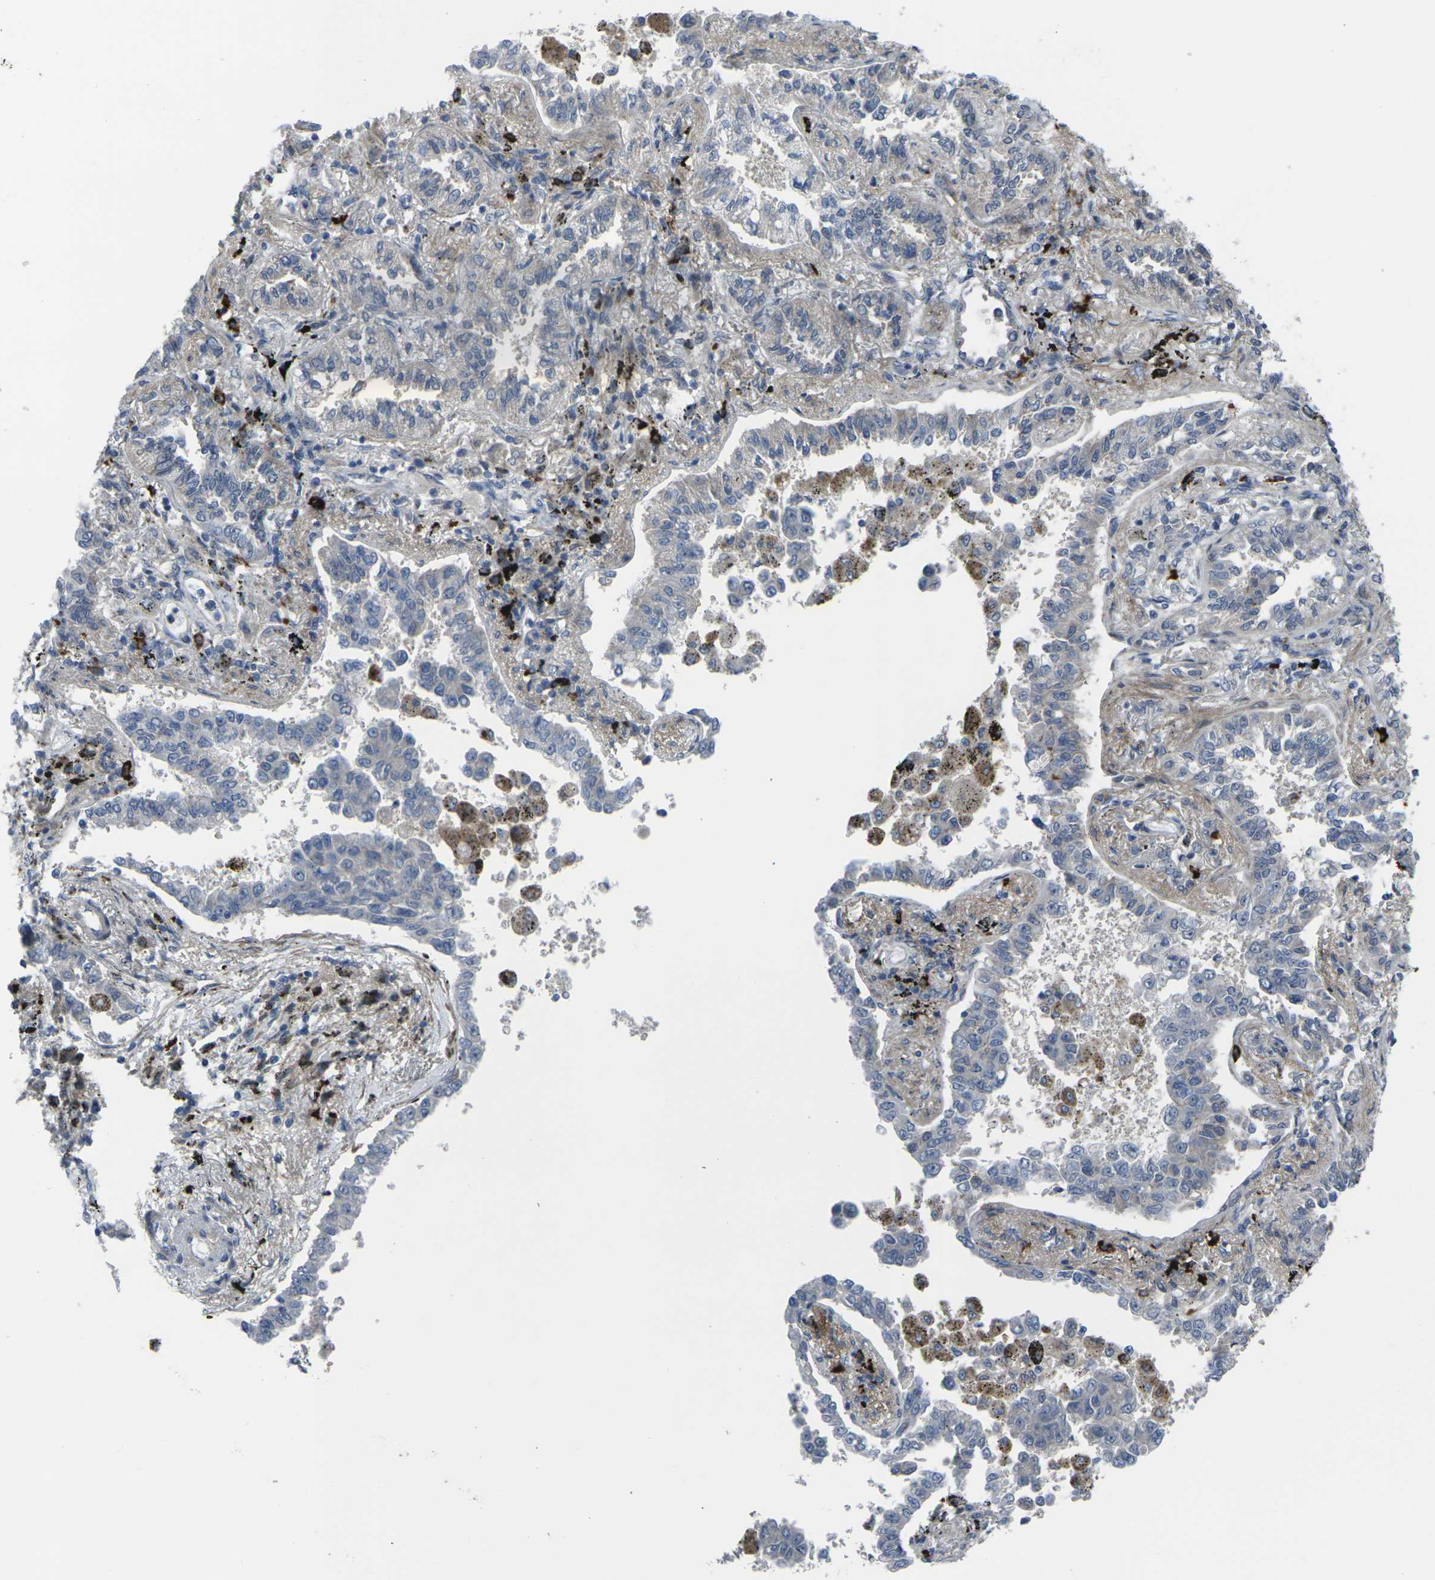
{"staining": {"intensity": "weak", "quantity": "<25%", "location": "cytoplasmic/membranous"}, "tissue": "lung cancer", "cell_type": "Tumor cells", "image_type": "cancer", "snomed": [{"axis": "morphology", "description": "Normal tissue, NOS"}, {"axis": "morphology", "description": "Adenocarcinoma, NOS"}, {"axis": "topography", "description": "Lung"}], "caption": "The histopathology image exhibits no staining of tumor cells in lung cancer (adenocarcinoma).", "gene": "CCR10", "patient": {"sex": "male", "age": 59}}